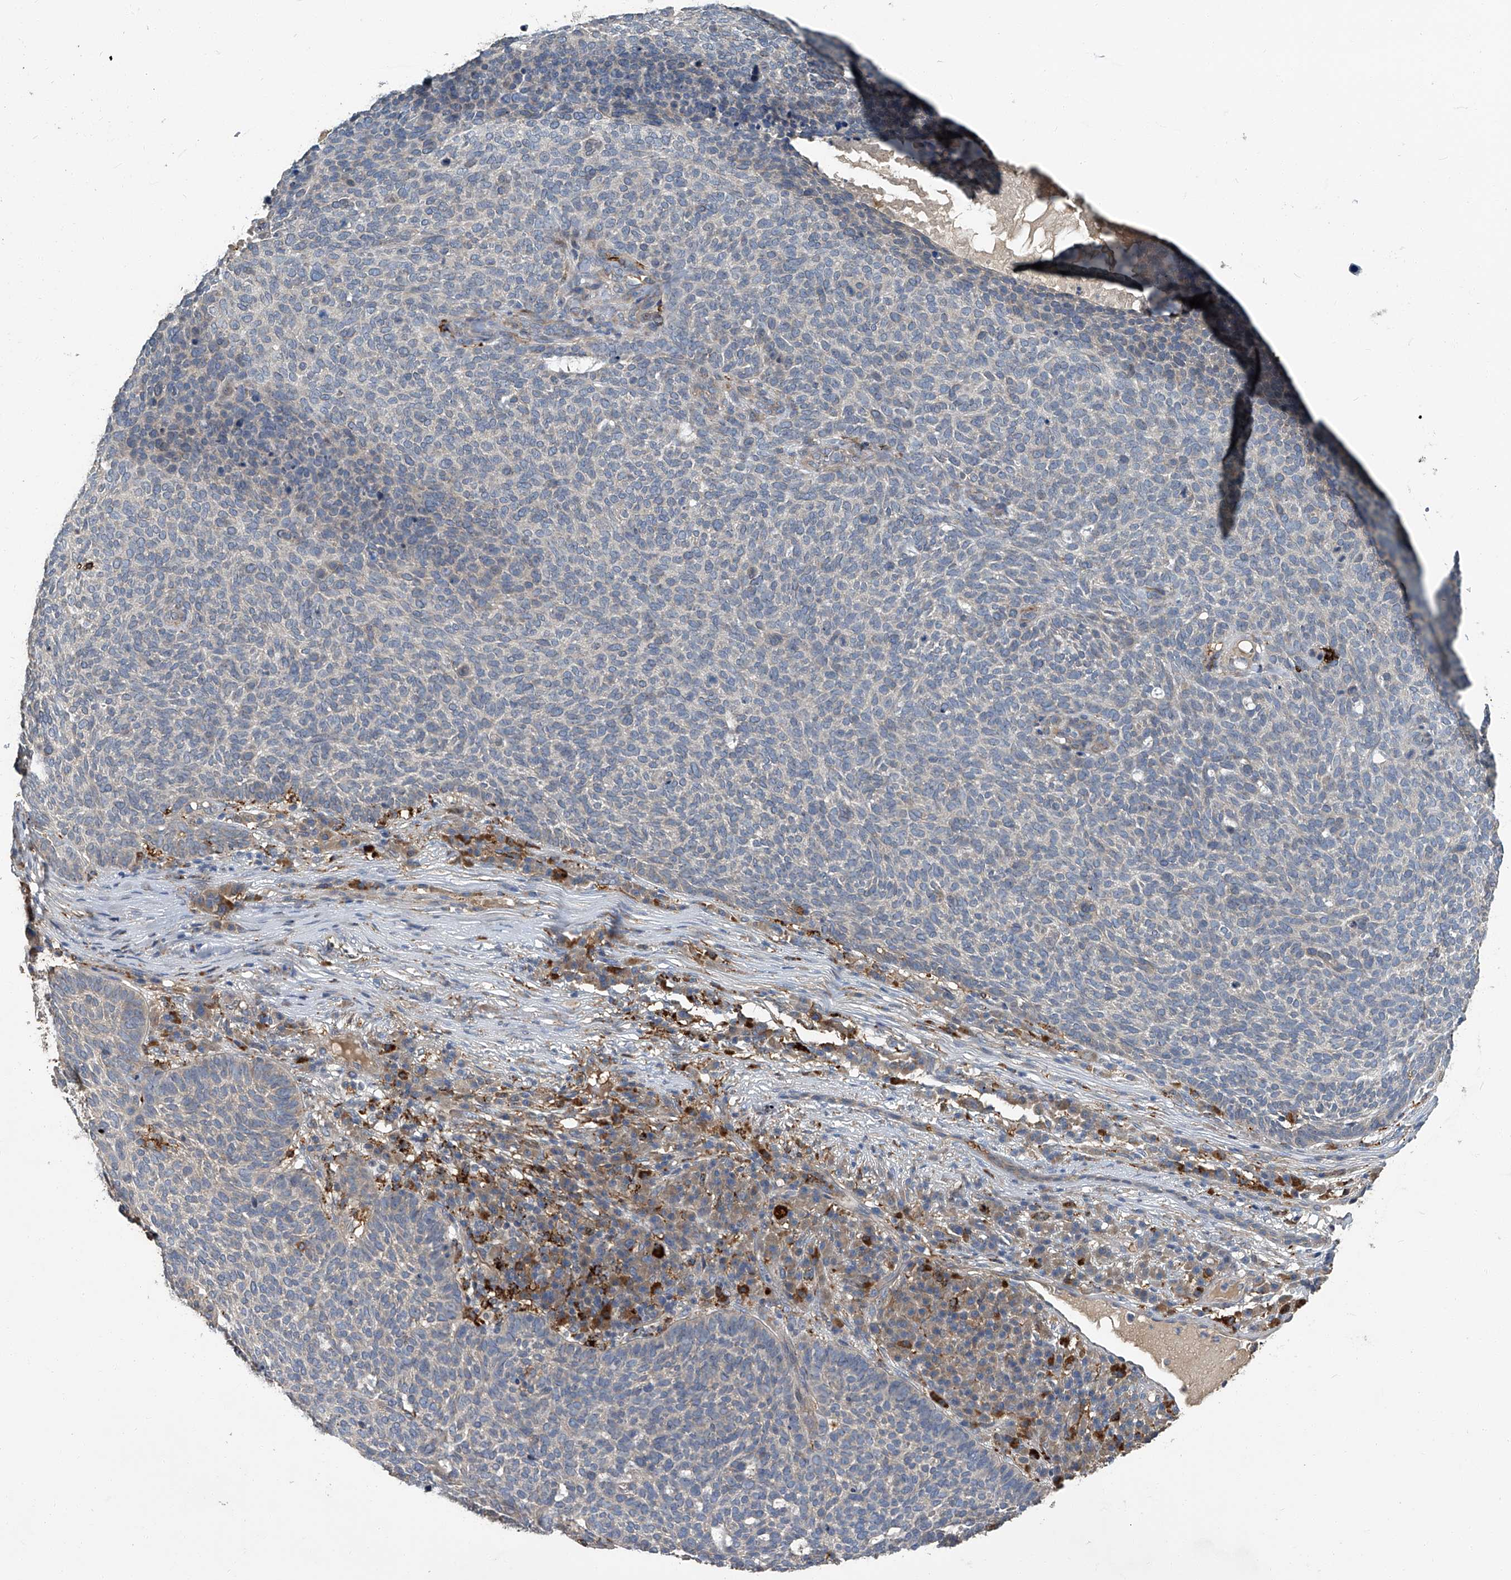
{"staining": {"intensity": "negative", "quantity": "none", "location": "none"}, "tissue": "skin cancer", "cell_type": "Tumor cells", "image_type": "cancer", "snomed": [{"axis": "morphology", "description": "Squamous cell carcinoma, NOS"}, {"axis": "topography", "description": "Skin"}], "caption": "Immunohistochemical staining of human skin squamous cell carcinoma exhibits no significant expression in tumor cells.", "gene": "FAM167A", "patient": {"sex": "female", "age": 90}}